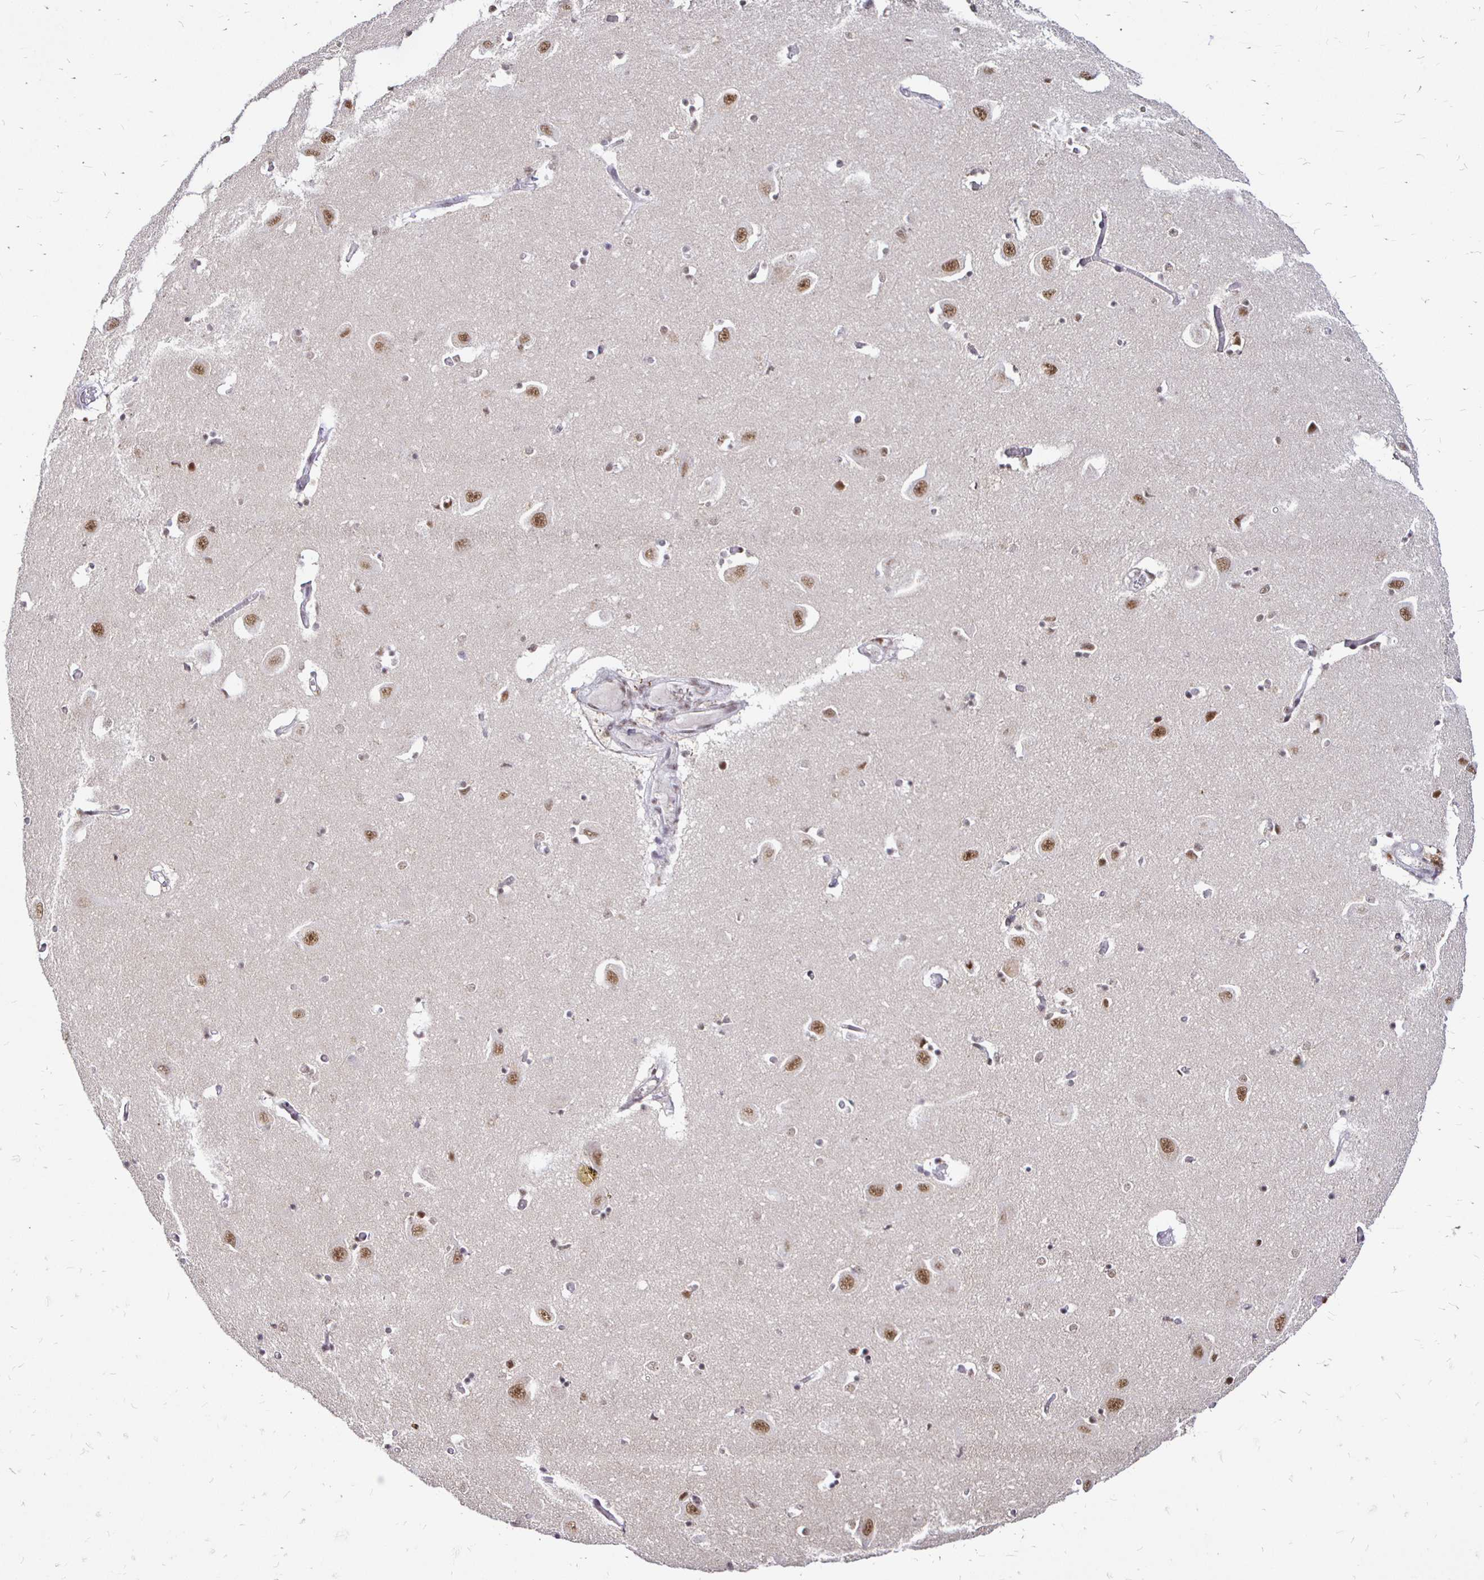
{"staining": {"intensity": "moderate", "quantity": "<25%", "location": "nuclear"}, "tissue": "caudate", "cell_type": "Glial cells", "image_type": "normal", "snomed": [{"axis": "morphology", "description": "Normal tissue, NOS"}, {"axis": "topography", "description": "Lateral ventricle wall"}, {"axis": "topography", "description": "Hippocampus"}], "caption": "The histopathology image demonstrates staining of benign caudate, revealing moderate nuclear protein expression (brown color) within glial cells. The staining was performed using DAB, with brown indicating positive protein expression. Nuclei are stained blue with hematoxylin.", "gene": "SIN3A", "patient": {"sex": "female", "age": 63}}